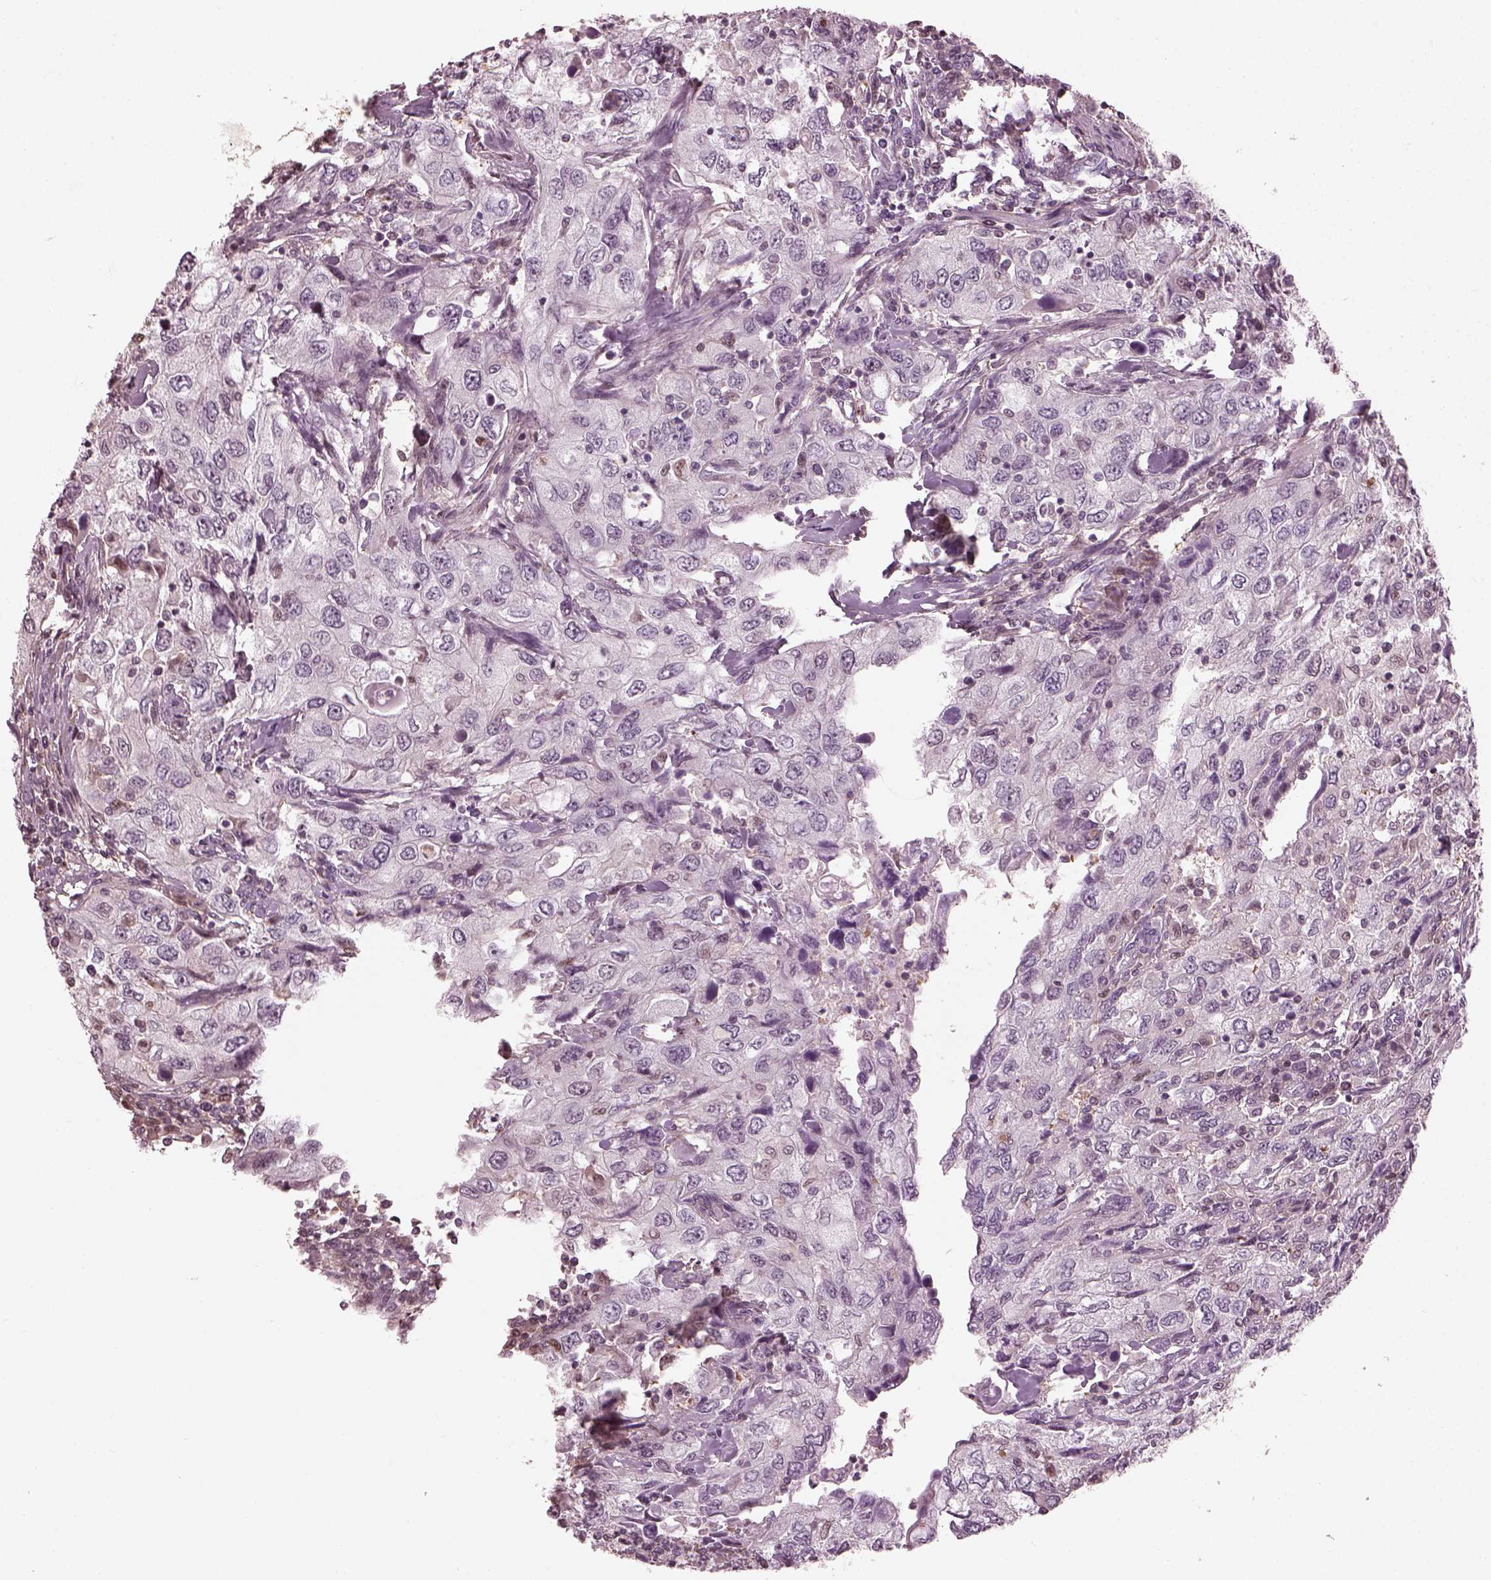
{"staining": {"intensity": "negative", "quantity": "none", "location": "none"}, "tissue": "urothelial cancer", "cell_type": "Tumor cells", "image_type": "cancer", "snomed": [{"axis": "morphology", "description": "Urothelial carcinoma, High grade"}, {"axis": "topography", "description": "Urinary bladder"}], "caption": "Immunohistochemical staining of human urothelial cancer reveals no significant staining in tumor cells.", "gene": "BFSP1", "patient": {"sex": "male", "age": 76}}